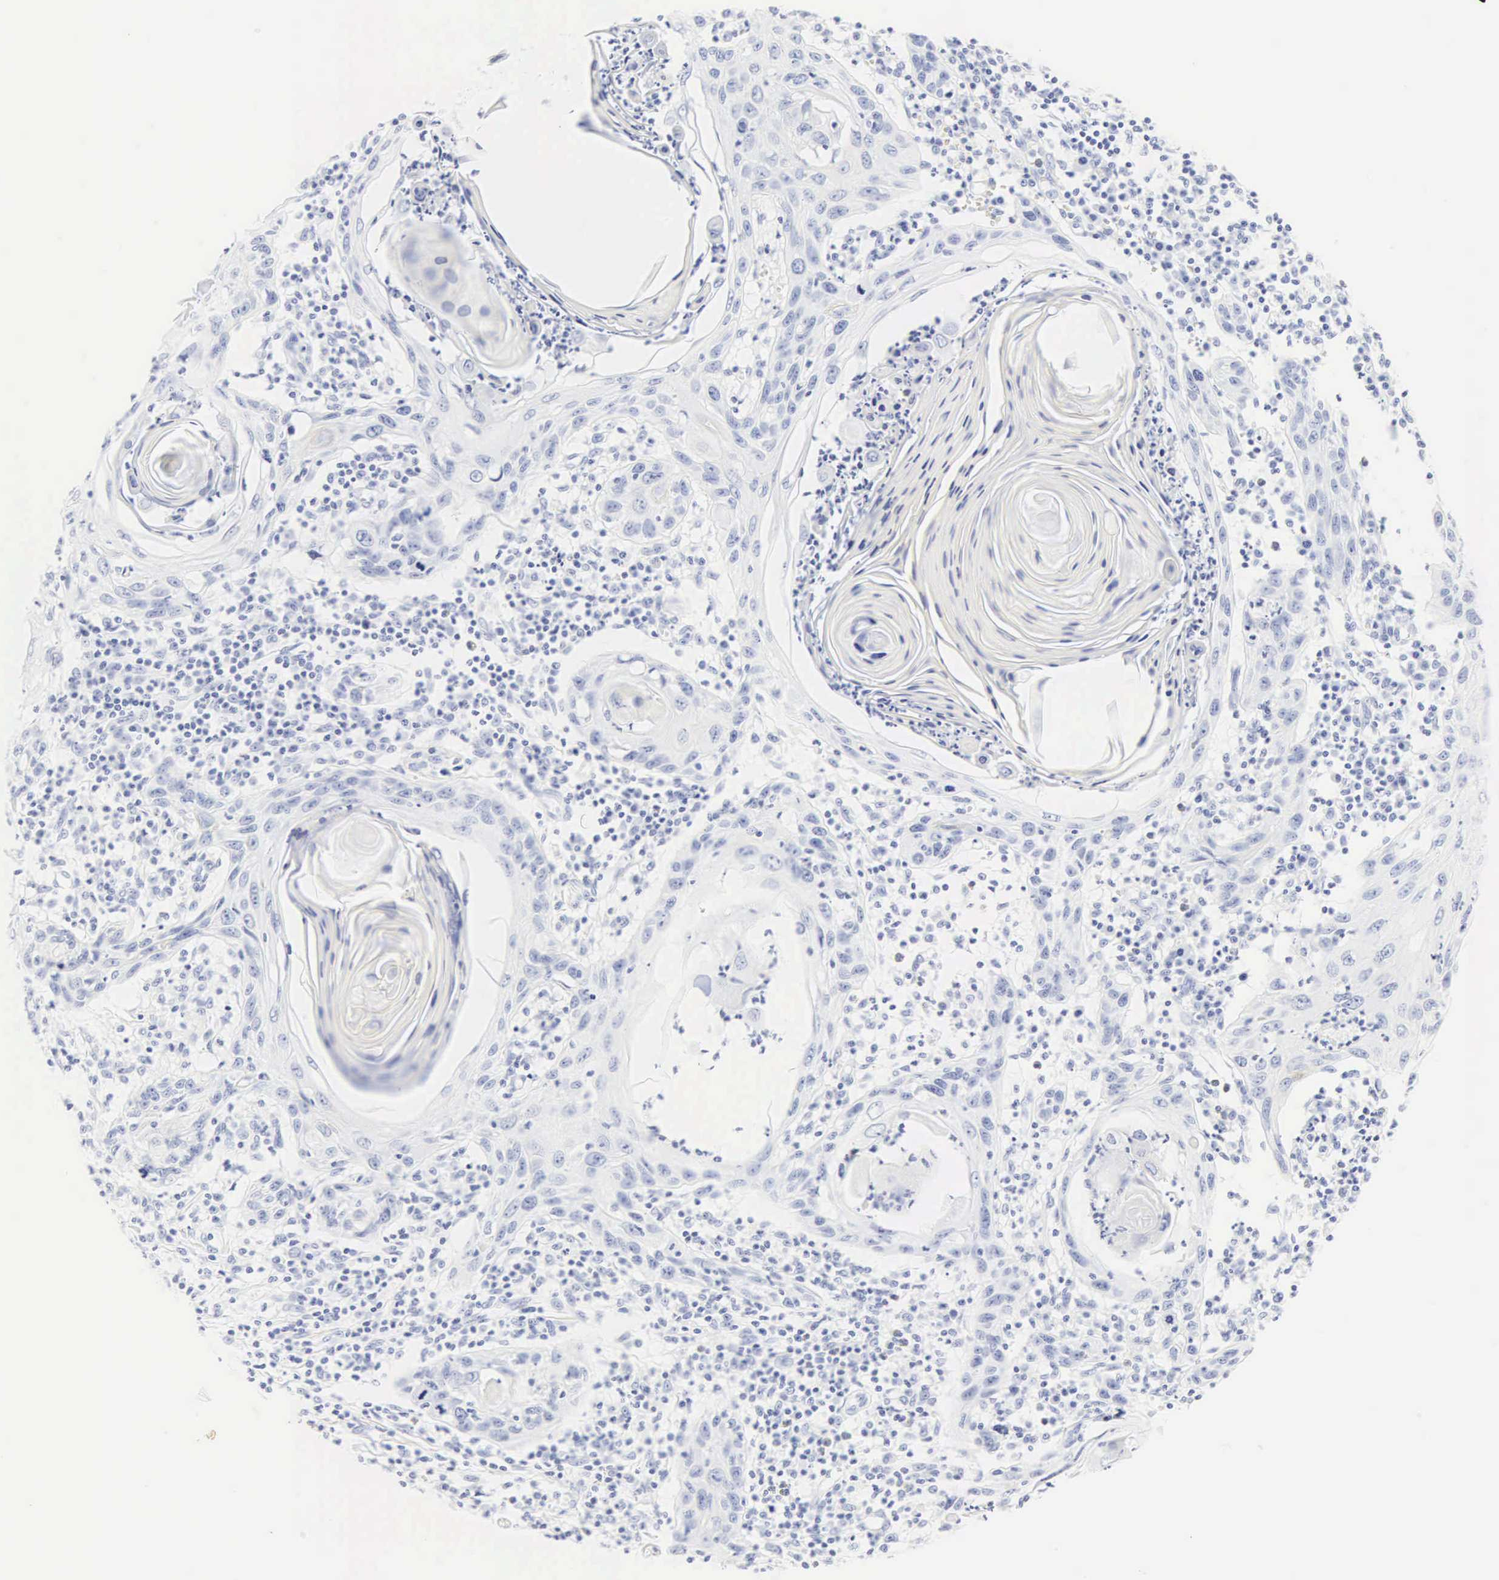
{"staining": {"intensity": "negative", "quantity": "none", "location": "none"}, "tissue": "skin cancer", "cell_type": "Tumor cells", "image_type": "cancer", "snomed": [{"axis": "morphology", "description": "Squamous cell carcinoma, NOS"}, {"axis": "topography", "description": "Skin"}], "caption": "This is a histopathology image of IHC staining of squamous cell carcinoma (skin), which shows no positivity in tumor cells.", "gene": "CGB3", "patient": {"sex": "female", "age": 74}}